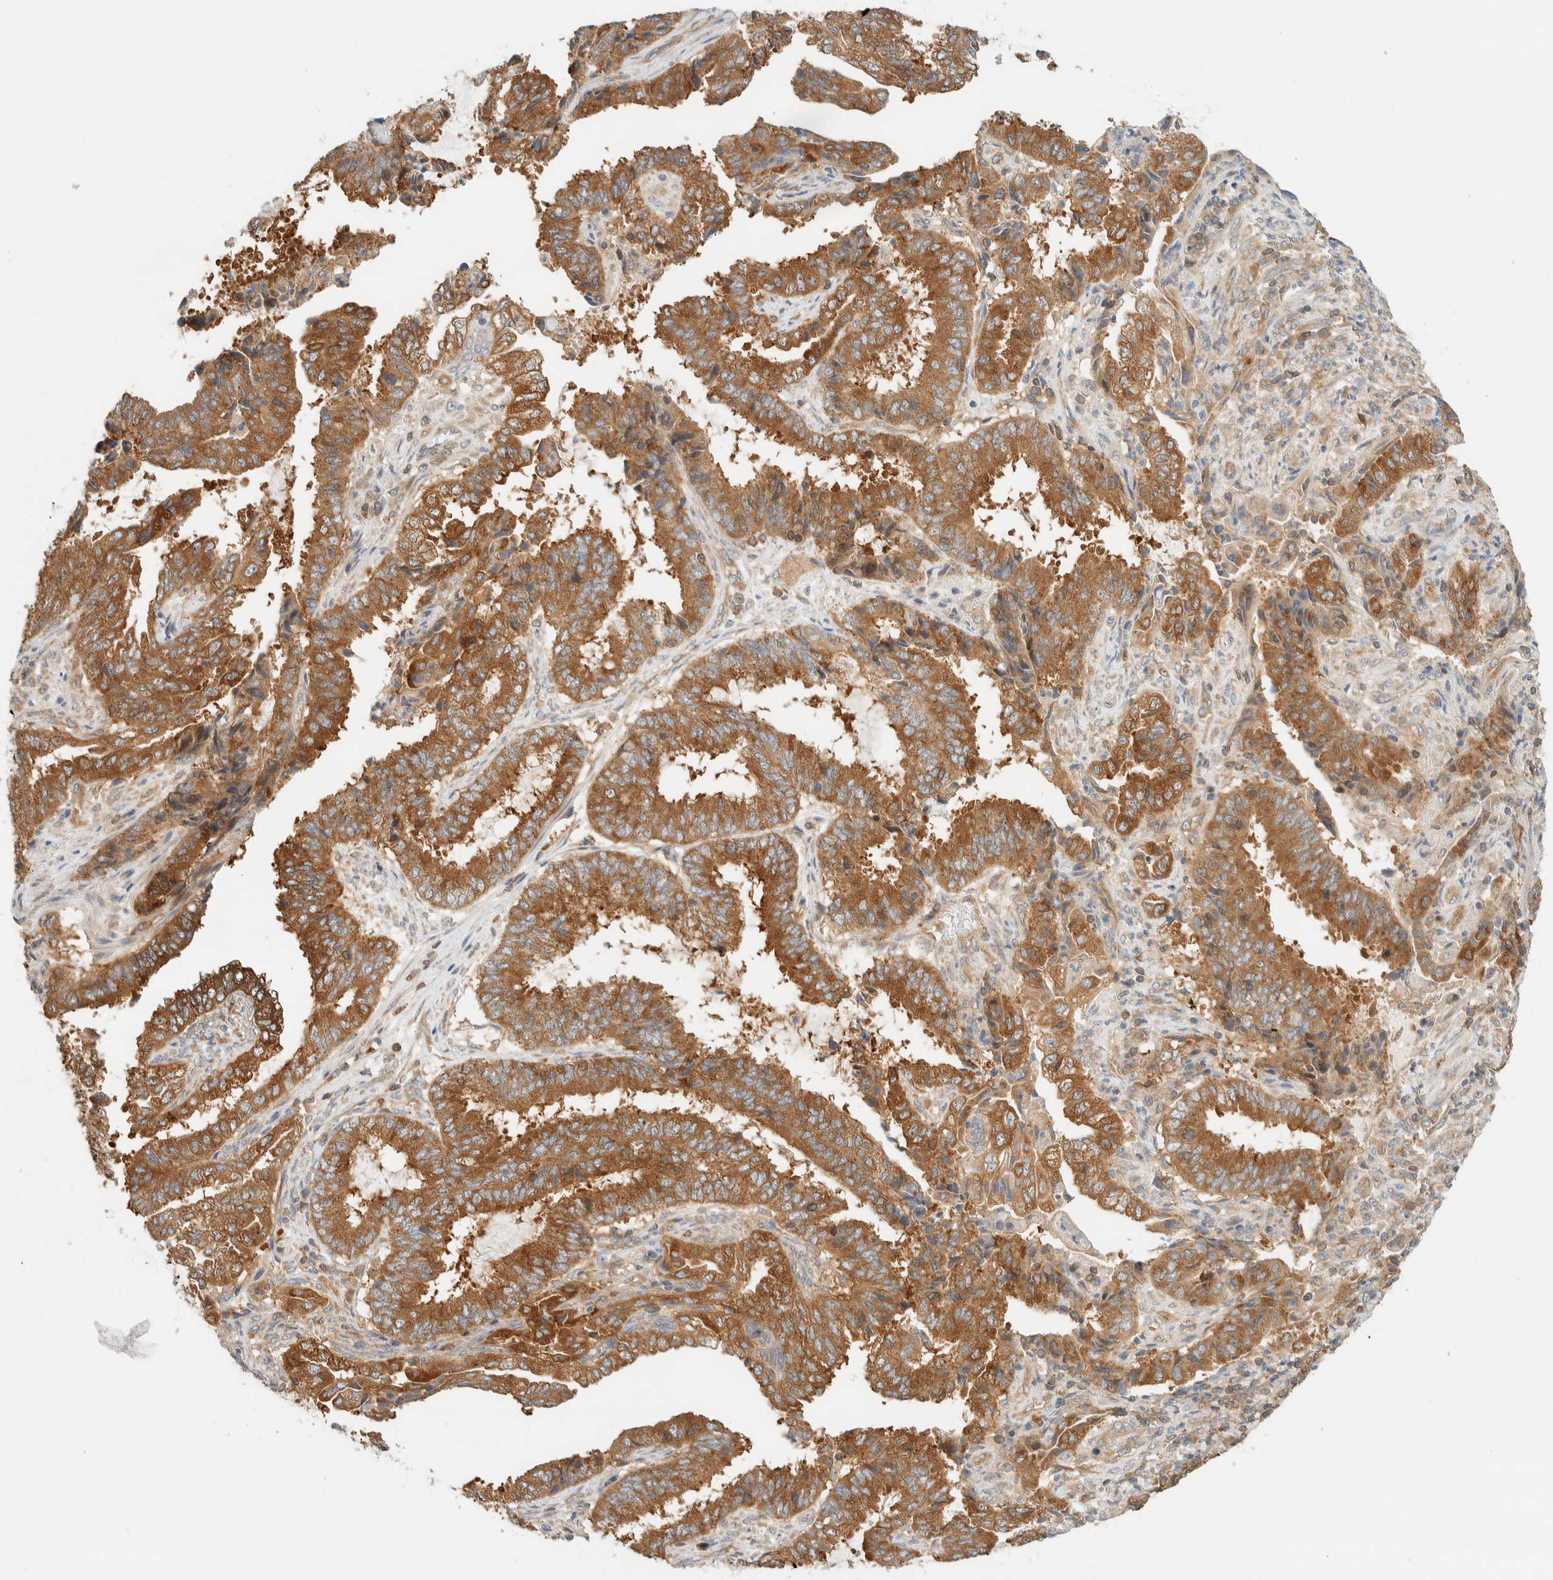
{"staining": {"intensity": "moderate", "quantity": ">75%", "location": "cytoplasmic/membranous"}, "tissue": "endometrial cancer", "cell_type": "Tumor cells", "image_type": "cancer", "snomed": [{"axis": "morphology", "description": "Adenocarcinoma, NOS"}, {"axis": "topography", "description": "Endometrium"}], "caption": "About >75% of tumor cells in human adenocarcinoma (endometrial) reveal moderate cytoplasmic/membranous protein staining as visualized by brown immunohistochemical staining.", "gene": "ARFGEF1", "patient": {"sex": "female", "age": 51}}